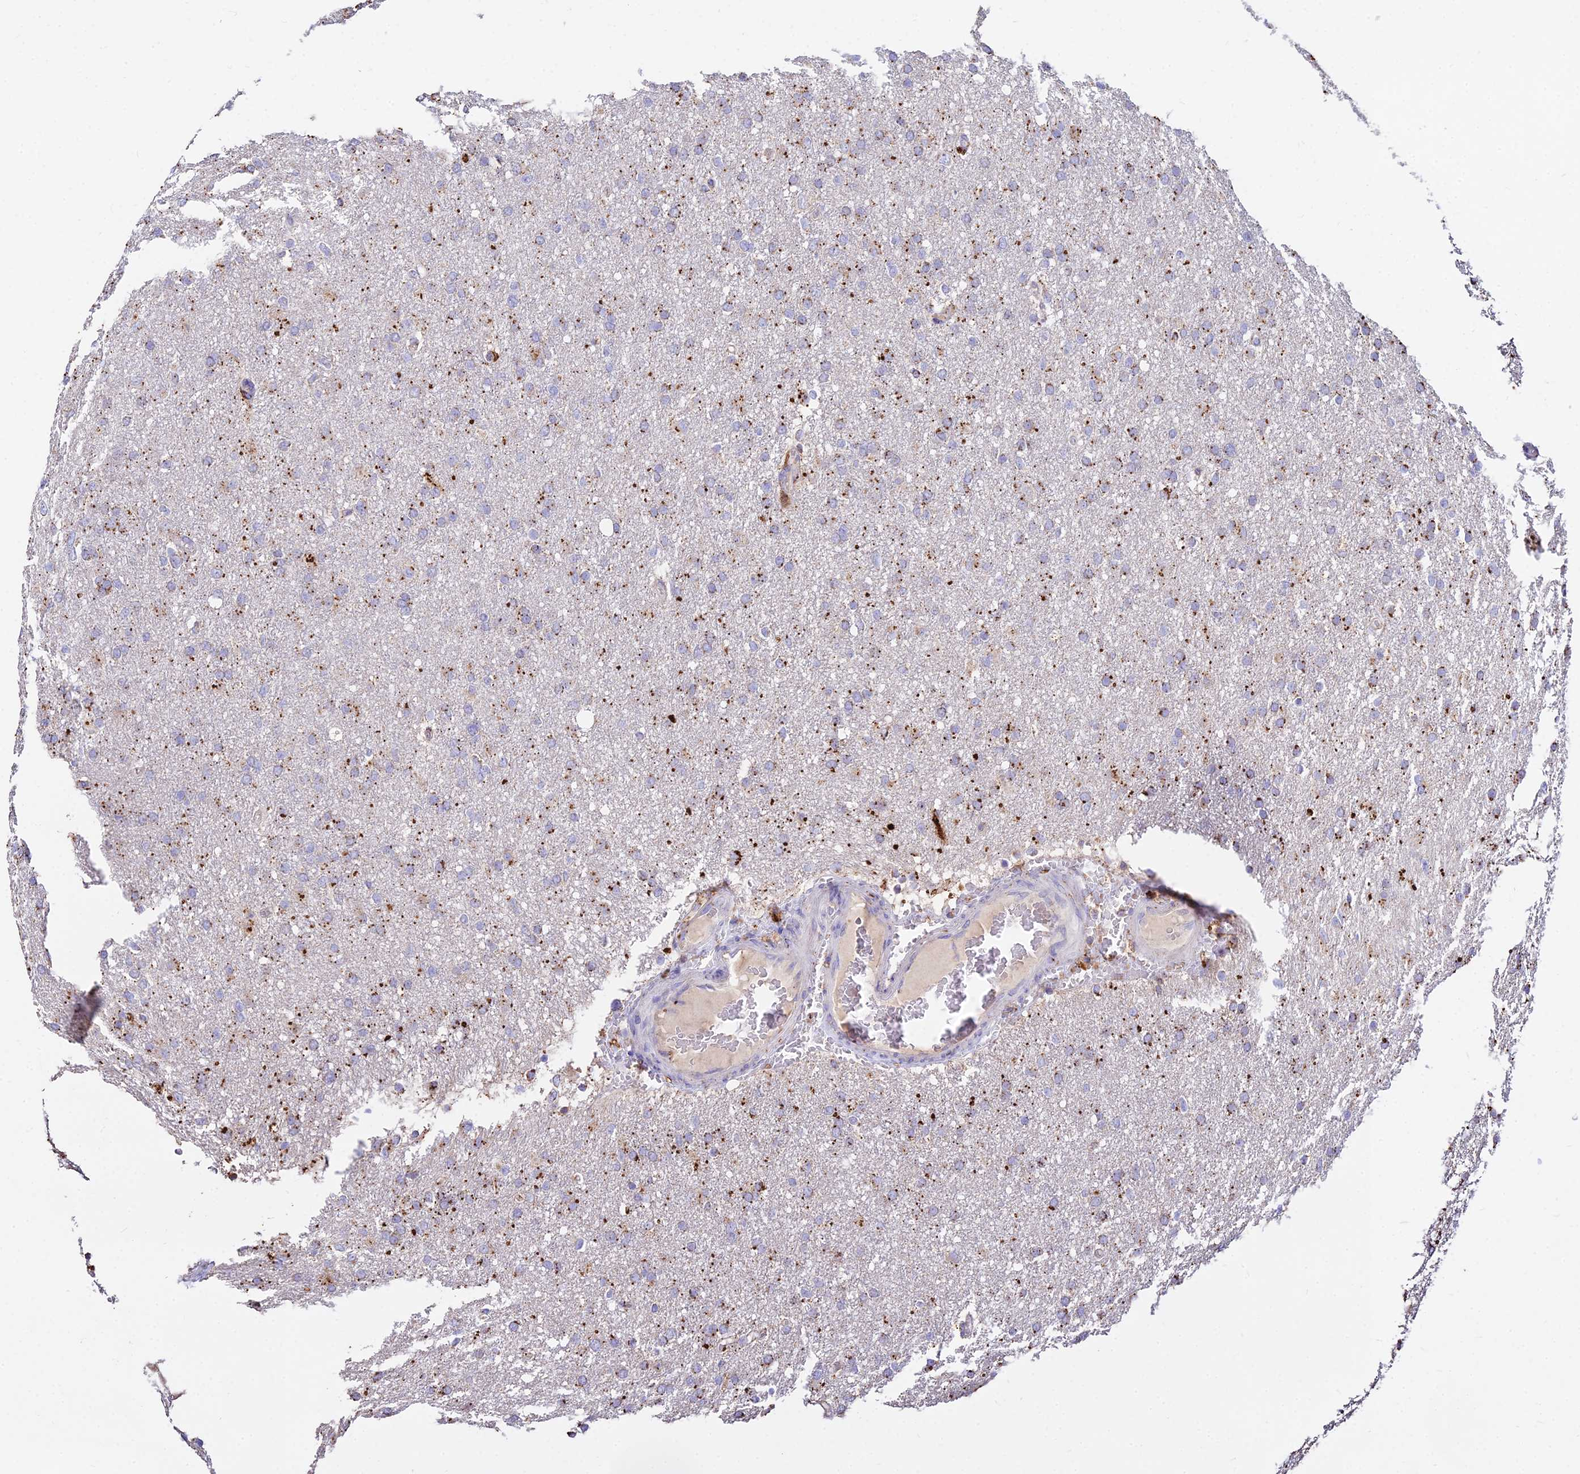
{"staining": {"intensity": "moderate", "quantity": "25%-75%", "location": "cytoplasmic/membranous"}, "tissue": "glioma", "cell_type": "Tumor cells", "image_type": "cancer", "snomed": [{"axis": "morphology", "description": "Glioma, malignant, High grade"}, {"axis": "topography", "description": "Cerebral cortex"}], "caption": "Human glioma stained with a protein marker reveals moderate staining in tumor cells.", "gene": "PNLIPRP3", "patient": {"sex": "female", "age": 36}}